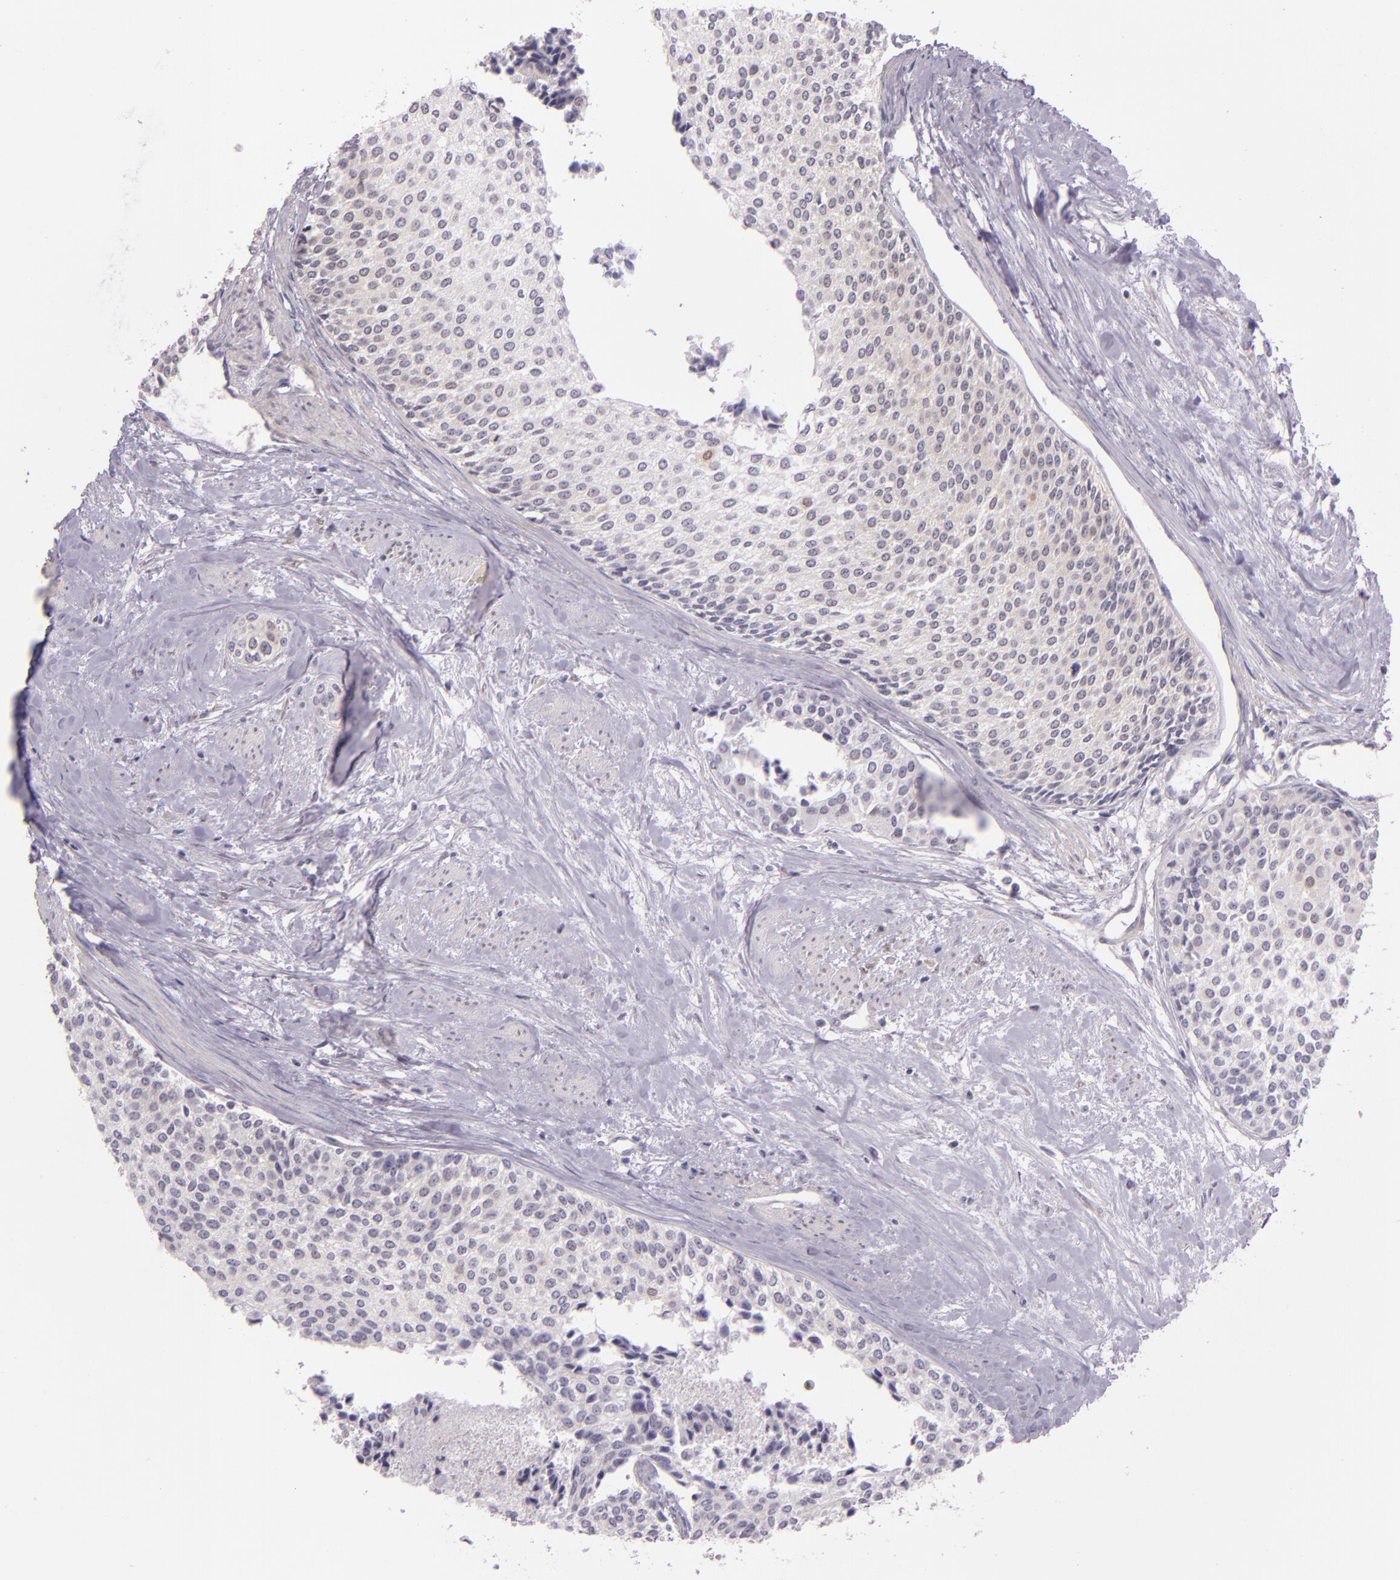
{"staining": {"intensity": "weak", "quantity": "25%-75%", "location": "cytoplasmic/membranous"}, "tissue": "urothelial cancer", "cell_type": "Tumor cells", "image_type": "cancer", "snomed": [{"axis": "morphology", "description": "Urothelial carcinoma, Low grade"}, {"axis": "topography", "description": "Urinary bladder"}], "caption": "Weak cytoplasmic/membranous expression is identified in approximately 25%-75% of tumor cells in urothelial carcinoma (low-grade).", "gene": "HSPA8", "patient": {"sex": "female", "age": 73}}